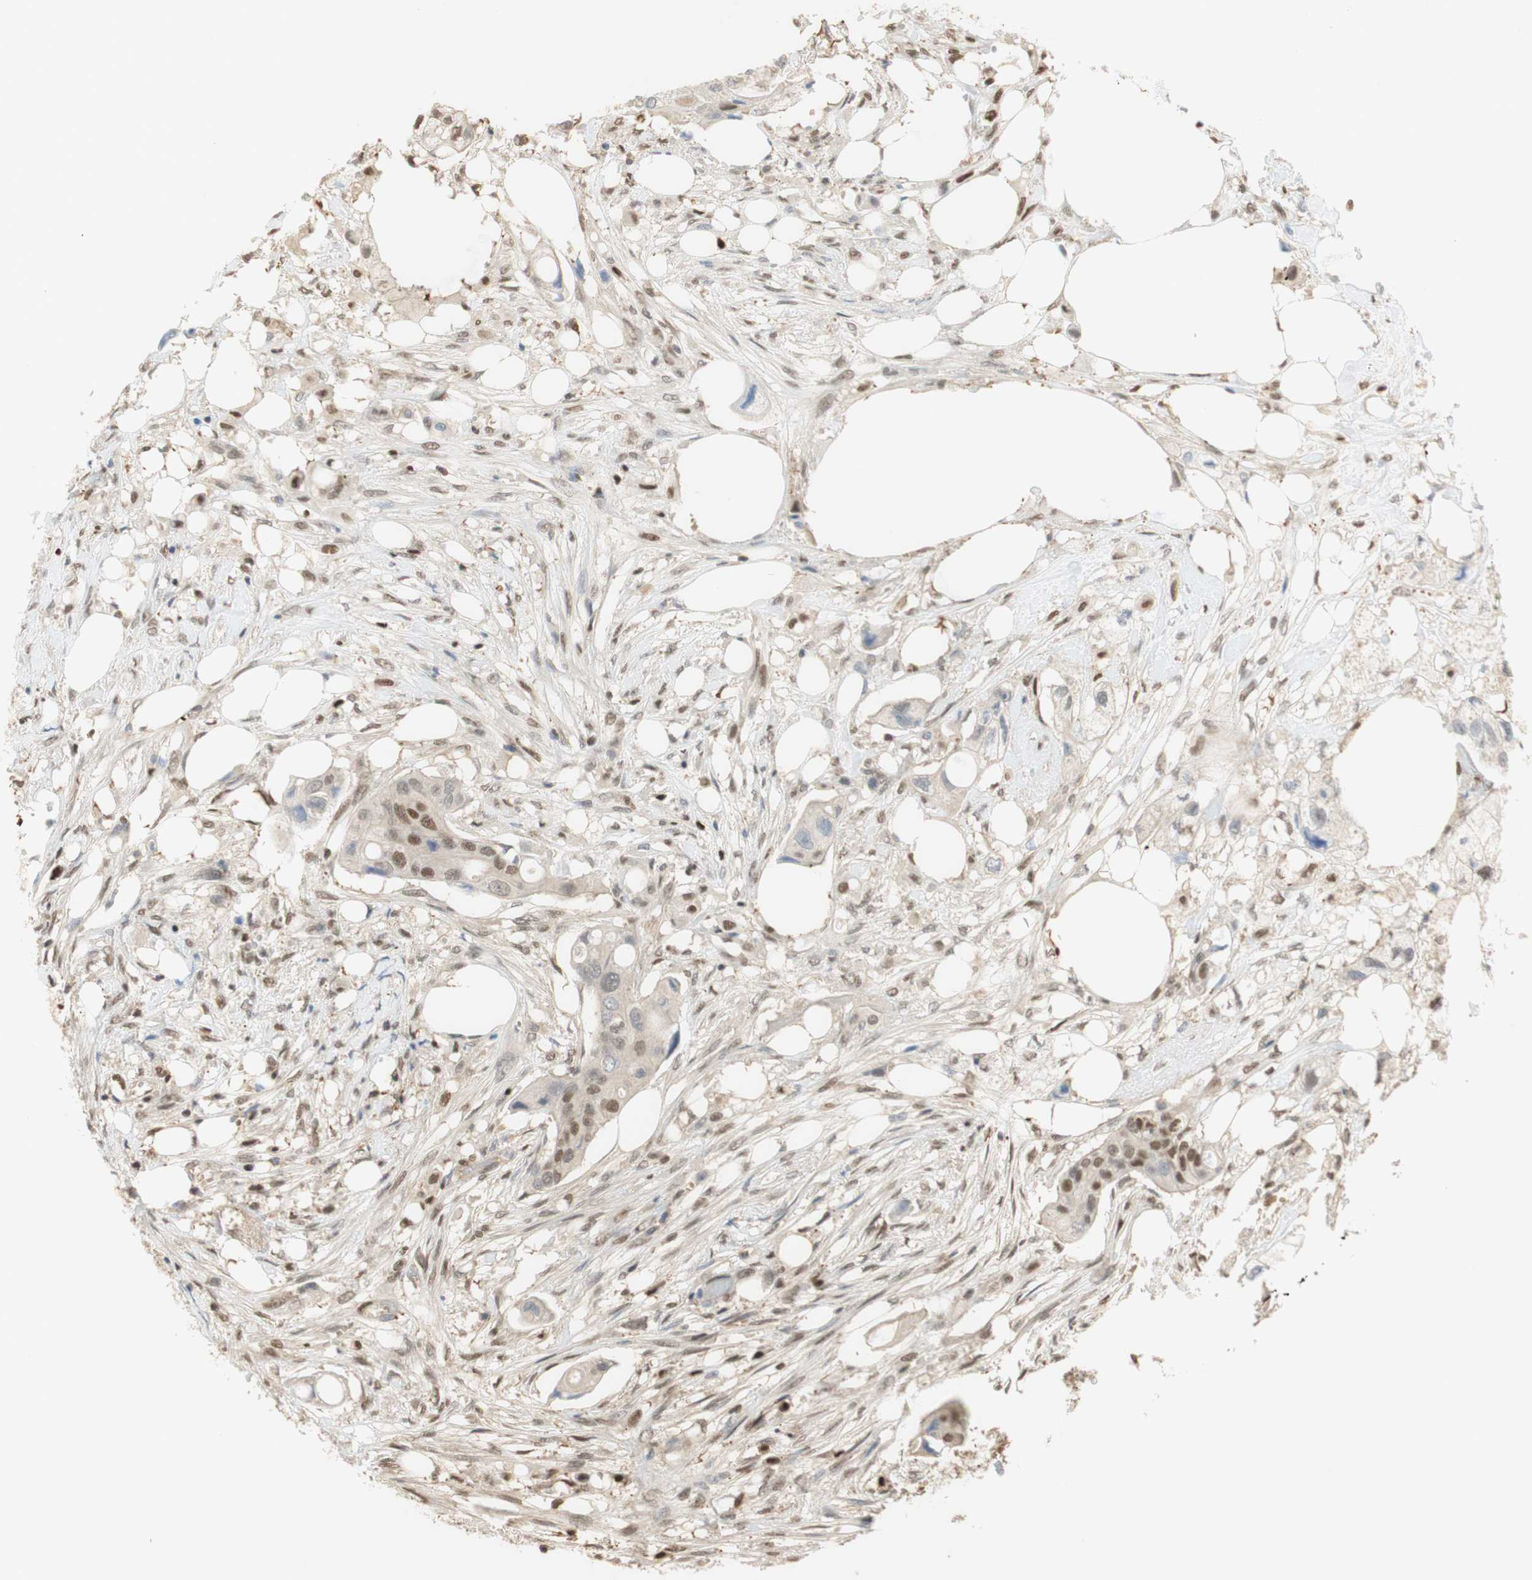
{"staining": {"intensity": "moderate", "quantity": "25%-75%", "location": "nuclear"}, "tissue": "colorectal cancer", "cell_type": "Tumor cells", "image_type": "cancer", "snomed": [{"axis": "morphology", "description": "Adenocarcinoma, NOS"}, {"axis": "topography", "description": "Colon"}], "caption": "Moderate nuclear expression for a protein is seen in approximately 25%-75% of tumor cells of colorectal cancer using immunohistochemistry.", "gene": "NAP1L4", "patient": {"sex": "female", "age": 57}}